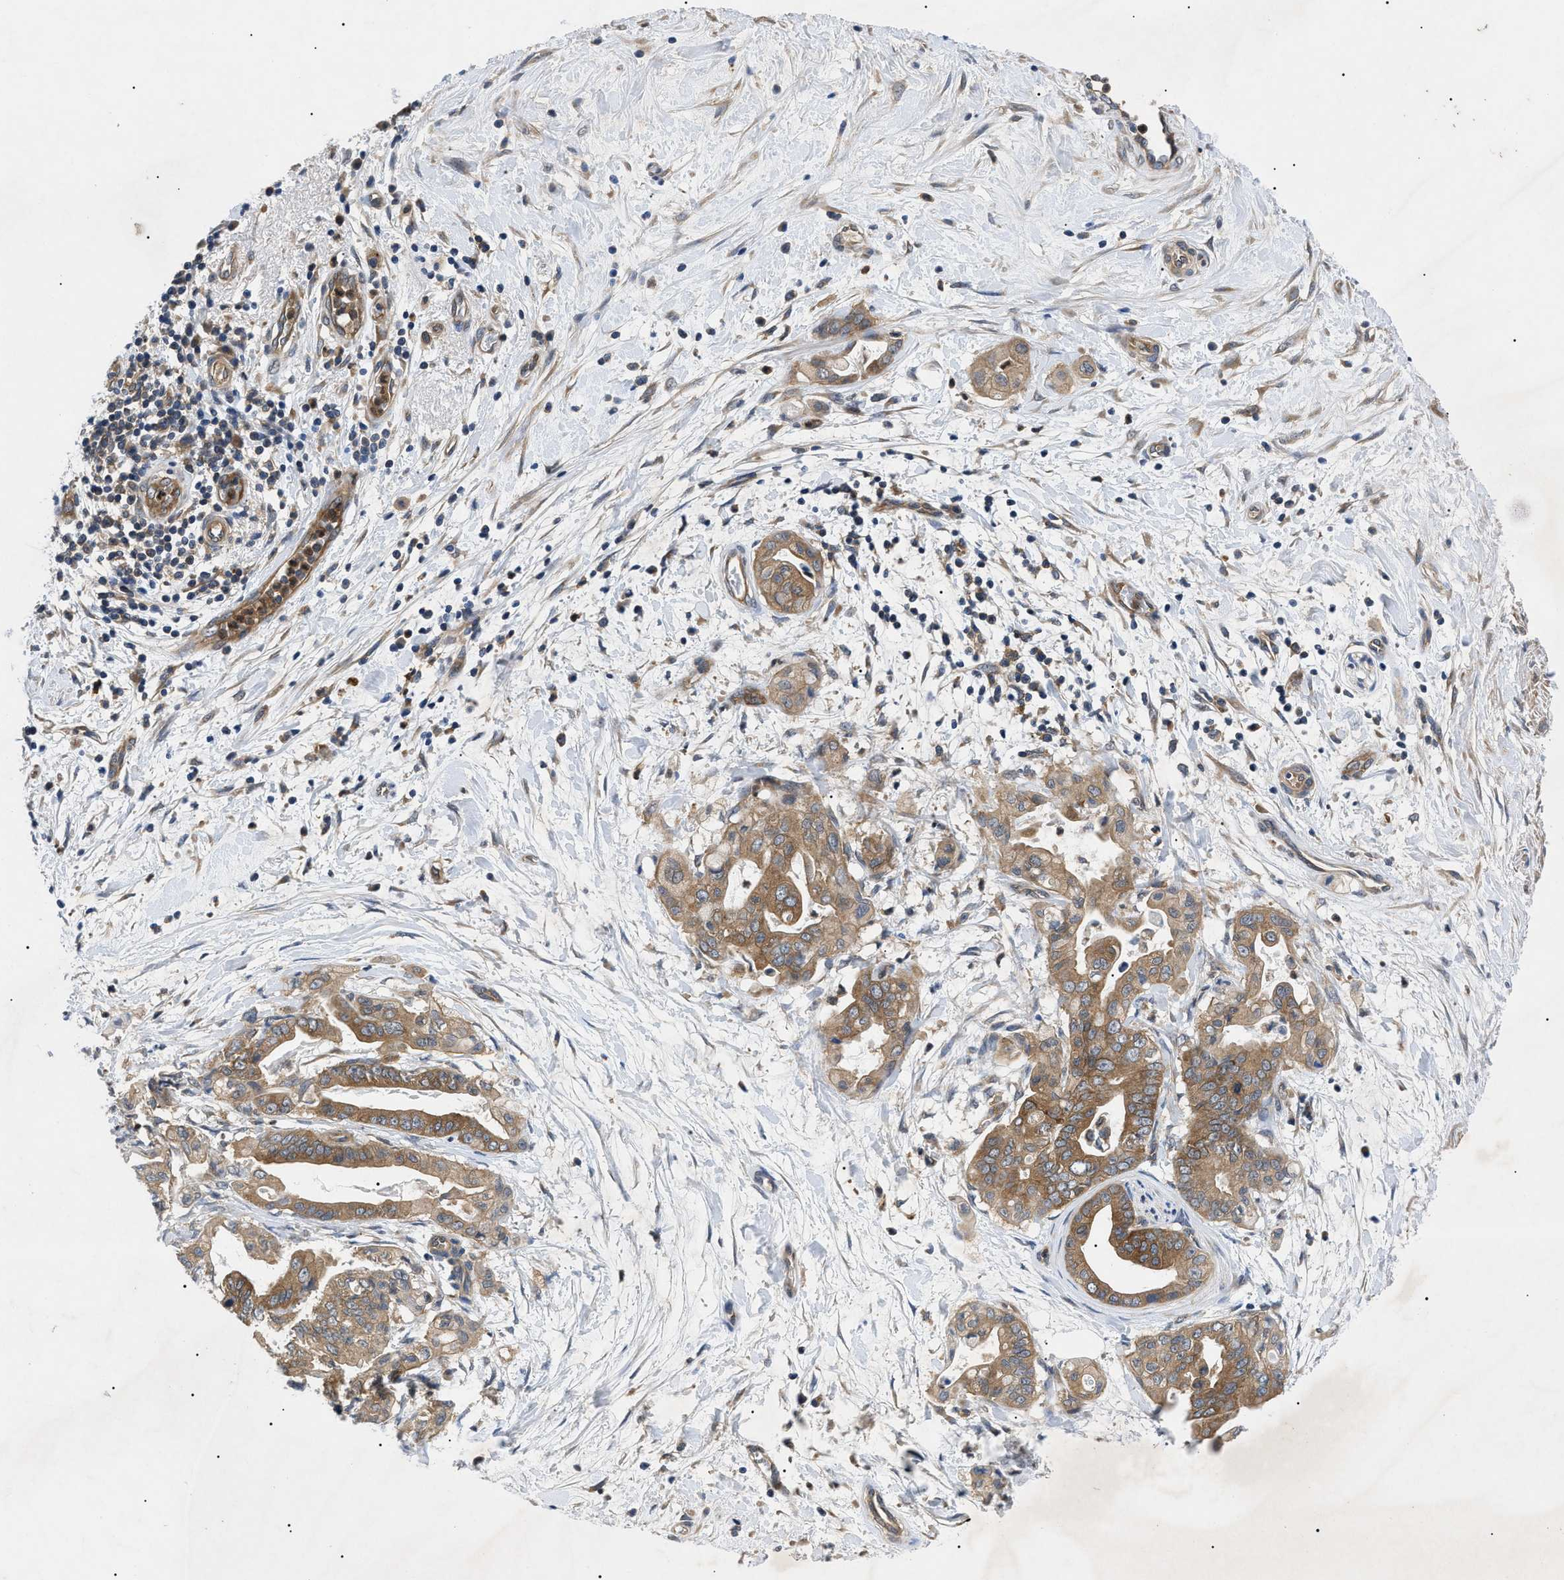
{"staining": {"intensity": "moderate", "quantity": ">75%", "location": "cytoplasmic/membranous"}, "tissue": "pancreatic cancer", "cell_type": "Tumor cells", "image_type": "cancer", "snomed": [{"axis": "morphology", "description": "Adenocarcinoma, NOS"}, {"axis": "topography", "description": "Pancreas"}], "caption": "Protein expression analysis of human adenocarcinoma (pancreatic) reveals moderate cytoplasmic/membranous expression in about >75% of tumor cells.", "gene": "RIPK1", "patient": {"sex": "female", "age": 75}}